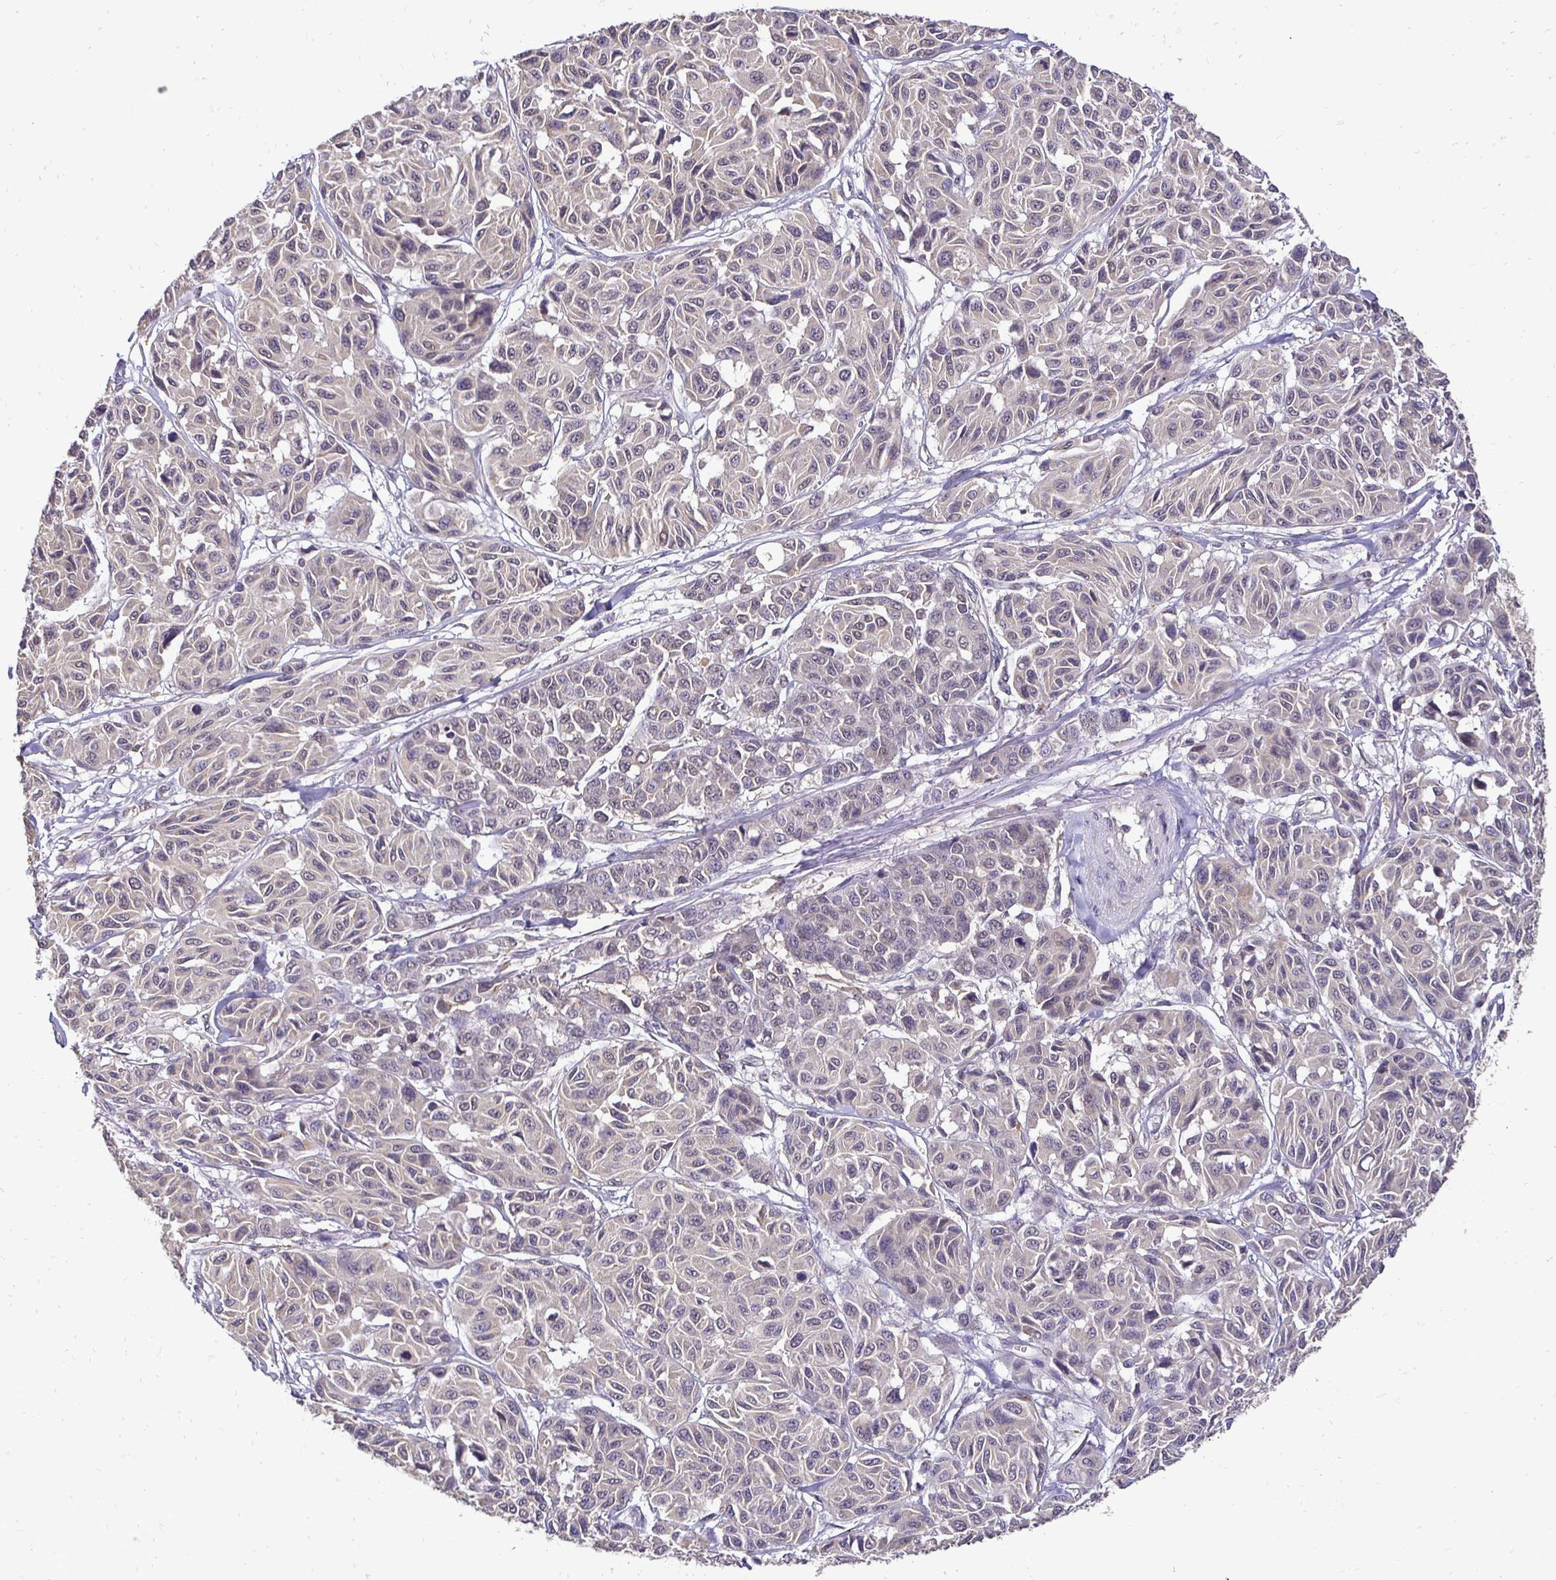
{"staining": {"intensity": "negative", "quantity": "none", "location": "none"}, "tissue": "melanoma", "cell_type": "Tumor cells", "image_type": "cancer", "snomed": [{"axis": "morphology", "description": "Malignant melanoma, NOS"}, {"axis": "topography", "description": "Skin"}], "caption": "Tumor cells show no significant expression in melanoma.", "gene": "RHEBL1", "patient": {"sex": "female", "age": 66}}